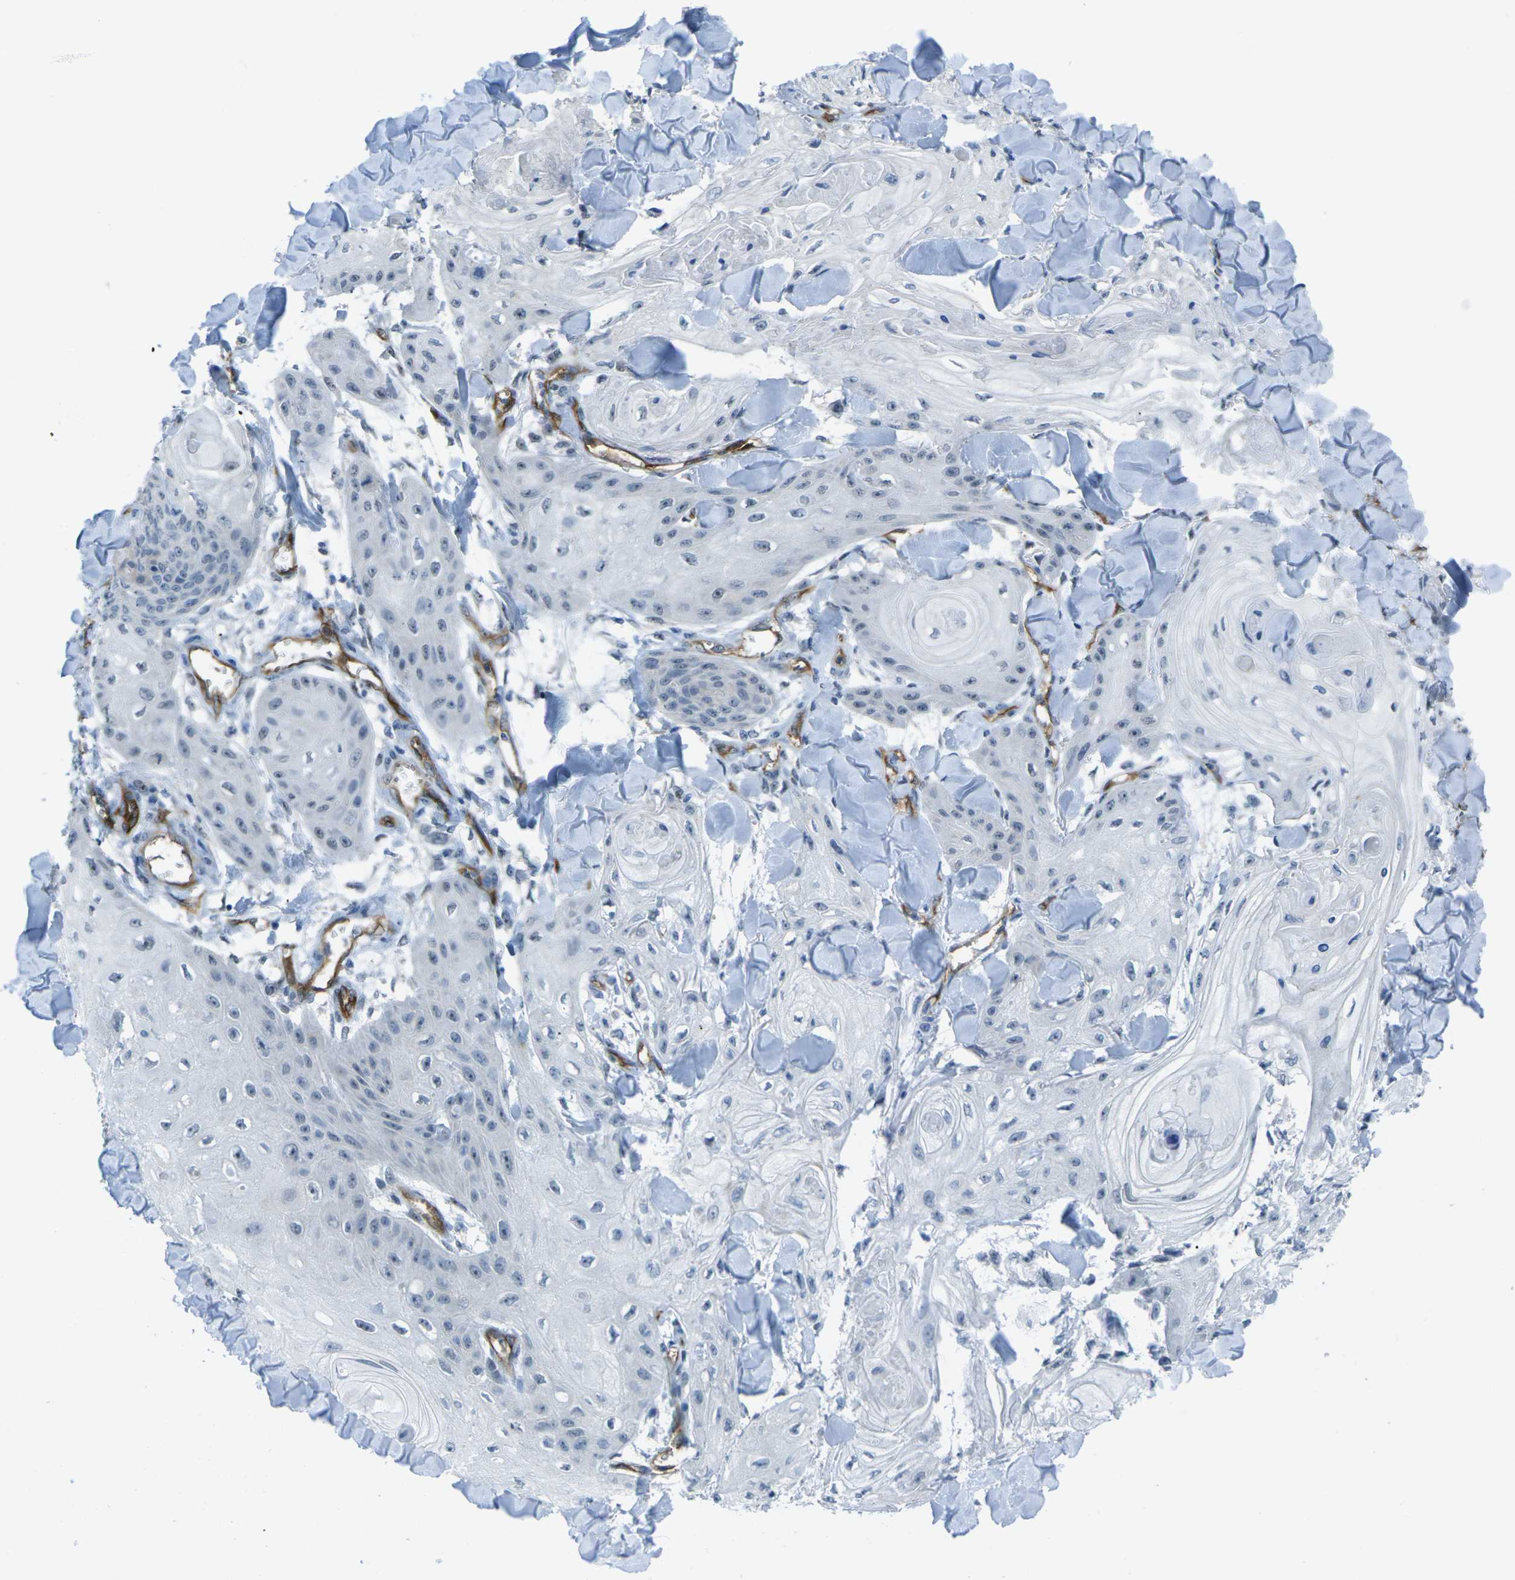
{"staining": {"intensity": "negative", "quantity": "none", "location": "none"}, "tissue": "skin cancer", "cell_type": "Tumor cells", "image_type": "cancer", "snomed": [{"axis": "morphology", "description": "Squamous cell carcinoma, NOS"}, {"axis": "topography", "description": "Skin"}], "caption": "Immunohistochemistry (IHC) histopathology image of neoplastic tissue: skin cancer stained with DAB reveals no significant protein positivity in tumor cells. (DAB (3,3'-diaminobenzidine) immunohistochemistry (IHC) visualized using brightfield microscopy, high magnification).", "gene": "HSPA12B", "patient": {"sex": "male", "age": 74}}